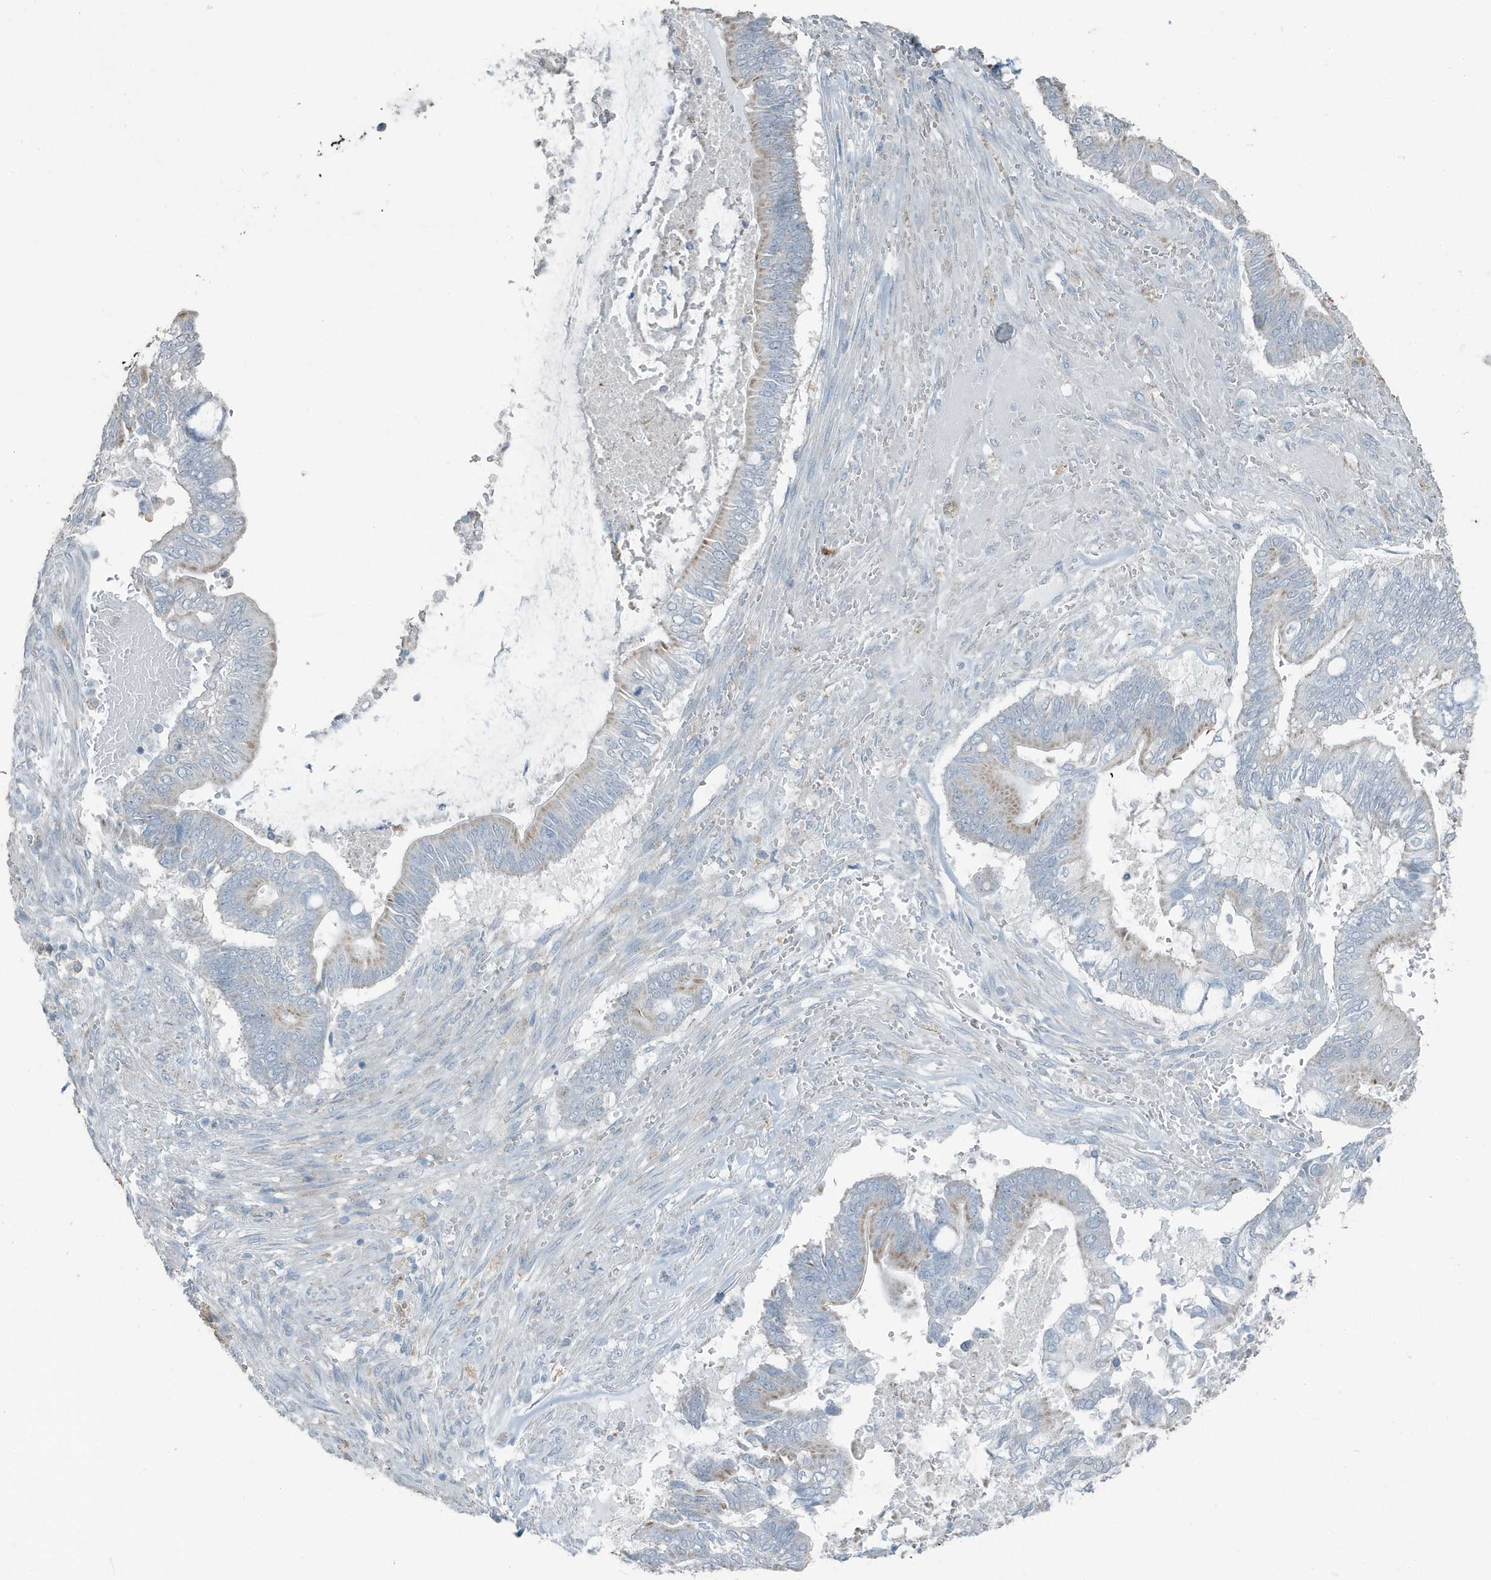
{"staining": {"intensity": "weak", "quantity": "25%-75%", "location": "cytoplasmic/membranous"}, "tissue": "pancreatic cancer", "cell_type": "Tumor cells", "image_type": "cancer", "snomed": [{"axis": "morphology", "description": "Adenocarcinoma, NOS"}, {"axis": "topography", "description": "Pancreas"}], "caption": "This histopathology image shows immunohistochemistry staining of pancreatic cancer, with low weak cytoplasmic/membranous positivity in about 25%-75% of tumor cells.", "gene": "FAM162A", "patient": {"sex": "male", "age": 68}}